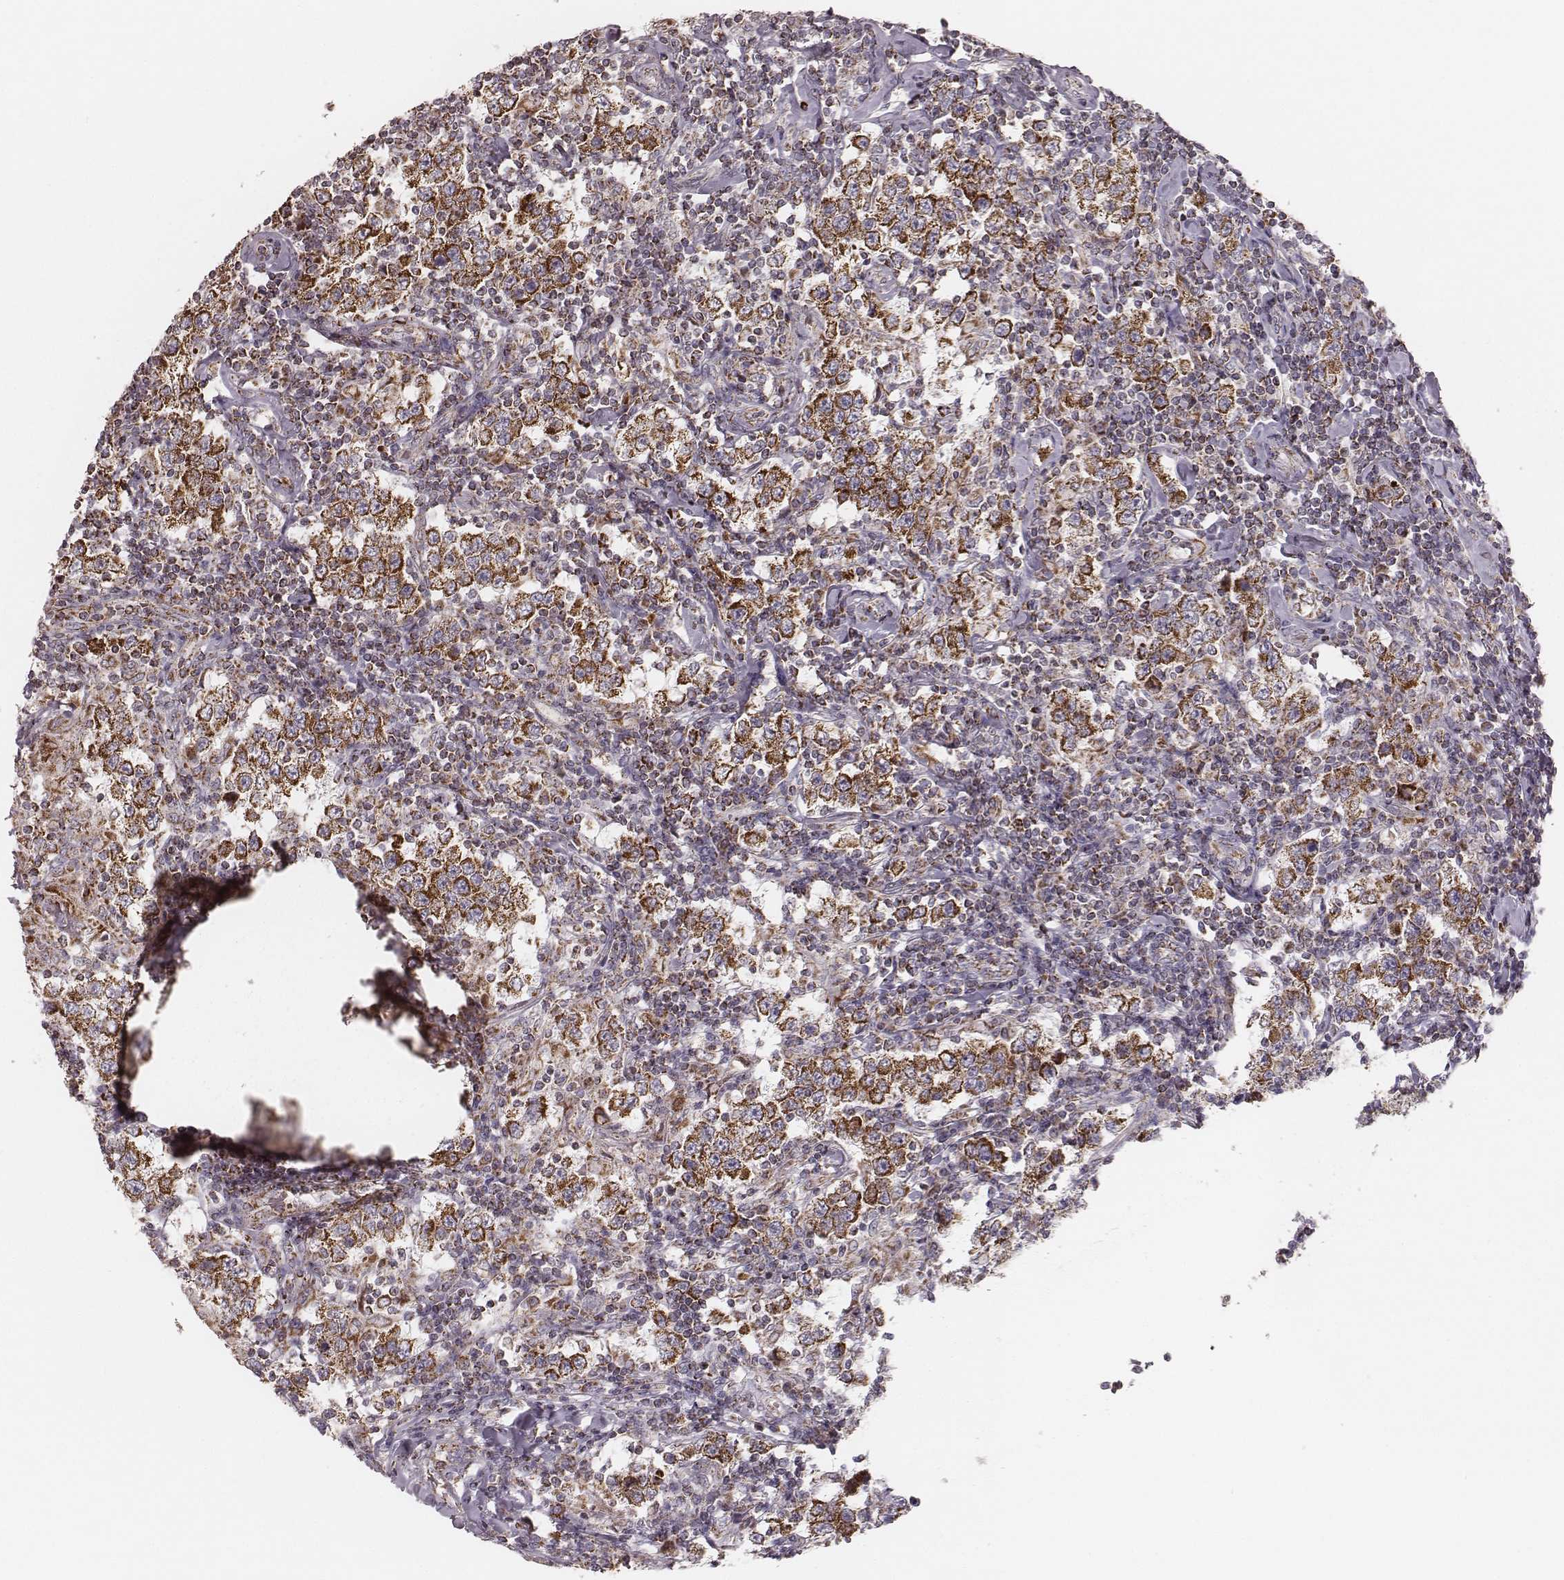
{"staining": {"intensity": "strong", "quantity": ">75%", "location": "cytoplasmic/membranous"}, "tissue": "testis cancer", "cell_type": "Tumor cells", "image_type": "cancer", "snomed": [{"axis": "morphology", "description": "Seminoma, NOS"}, {"axis": "morphology", "description": "Carcinoma, Embryonal, NOS"}, {"axis": "topography", "description": "Testis"}], "caption": "Immunohistochemical staining of testis embryonal carcinoma shows high levels of strong cytoplasmic/membranous protein staining in about >75% of tumor cells. (IHC, brightfield microscopy, high magnification).", "gene": "TUFM", "patient": {"sex": "male", "age": 41}}